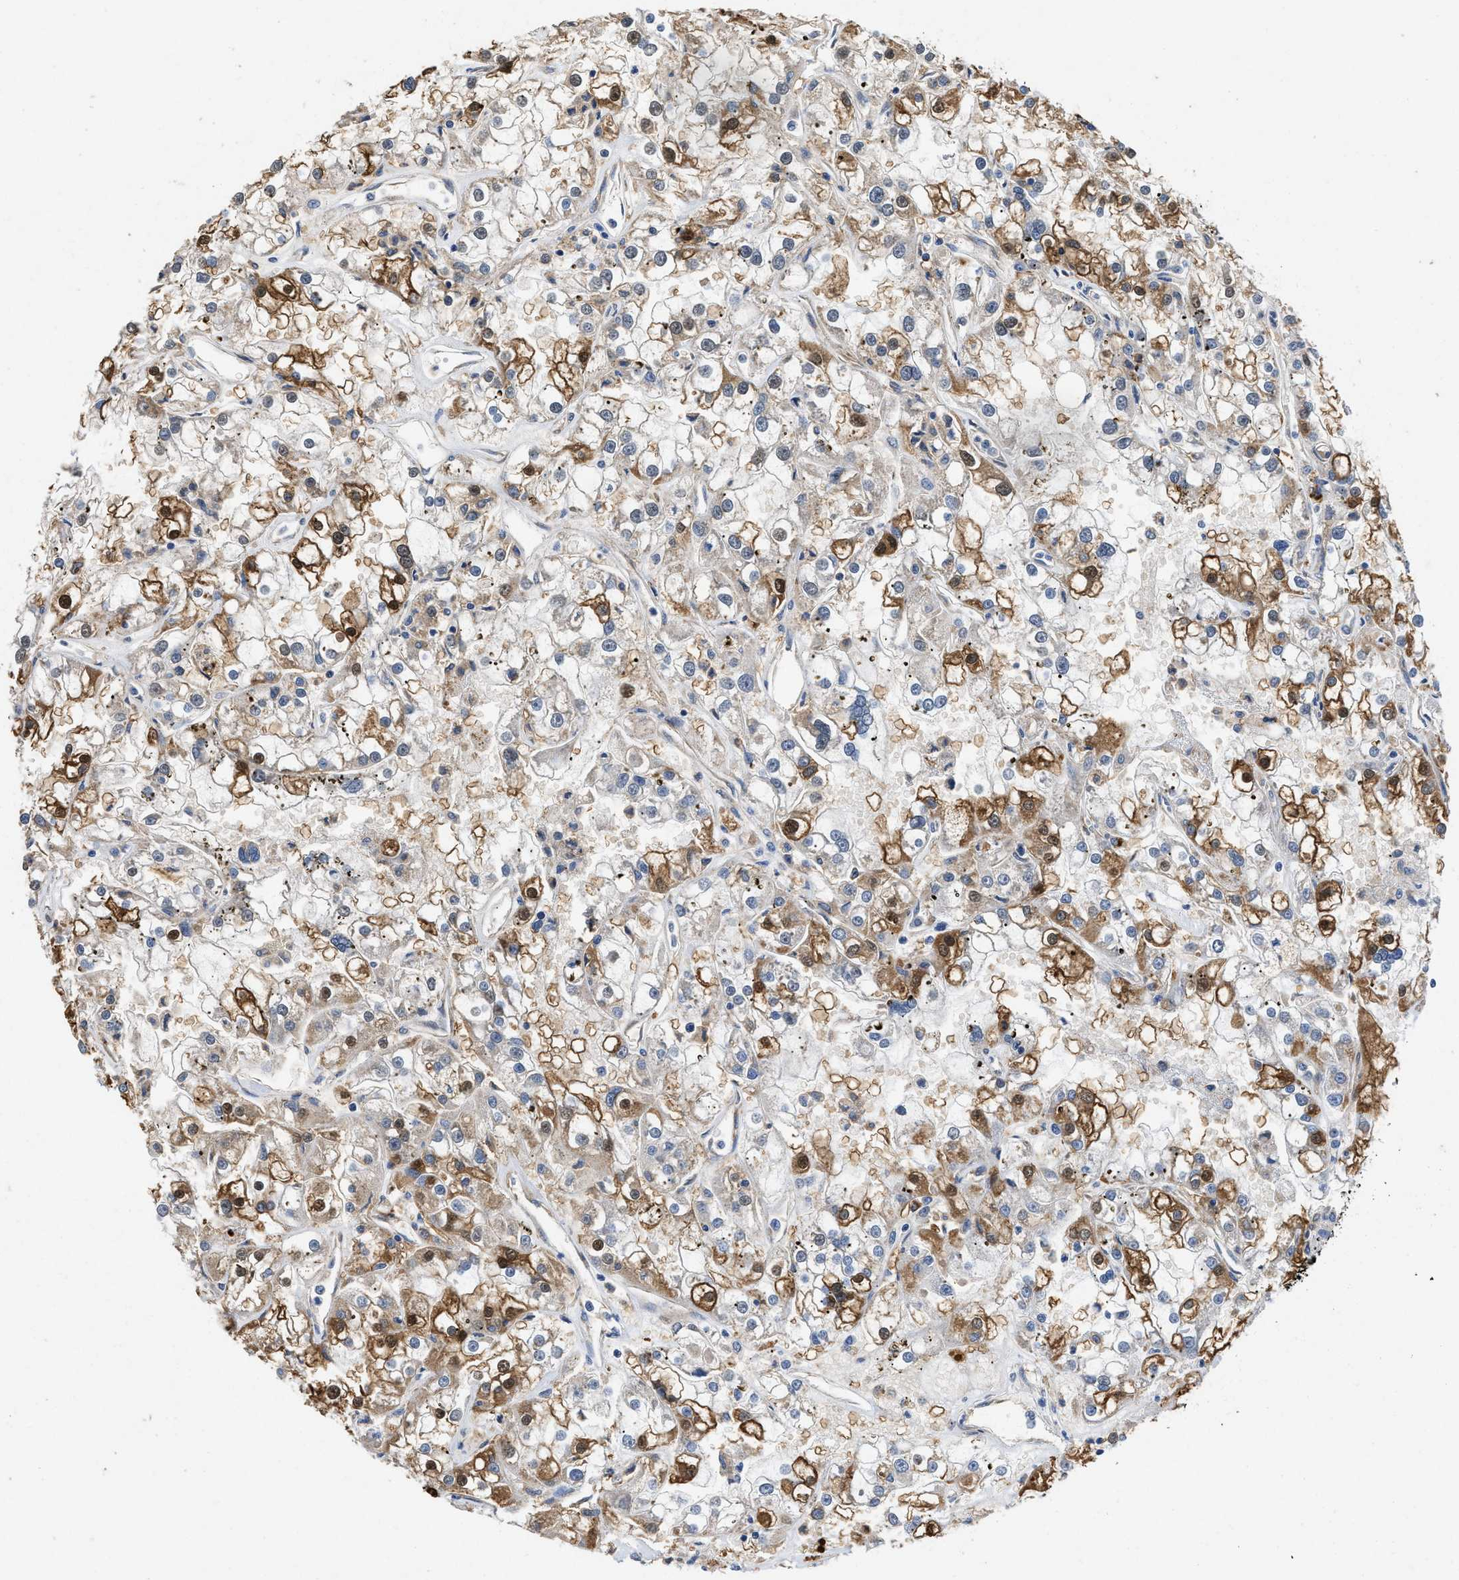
{"staining": {"intensity": "strong", "quantity": "<25%", "location": "cytoplasmic/membranous,nuclear"}, "tissue": "renal cancer", "cell_type": "Tumor cells", "image_type": "cancer", "snomed": [{"axis": "morphology", "description": "Adenocarcinoma, NOS"}, {"axis": "topography", "description": "Kidney"}], "caption": "A brown stain shows strong cytoplasmic/membranous and nuclear staining of a protein in human renal adenocarcinoma tumor cells.", "gene": "RAPH1", "patient": {"sex": "female", "age": 52}}